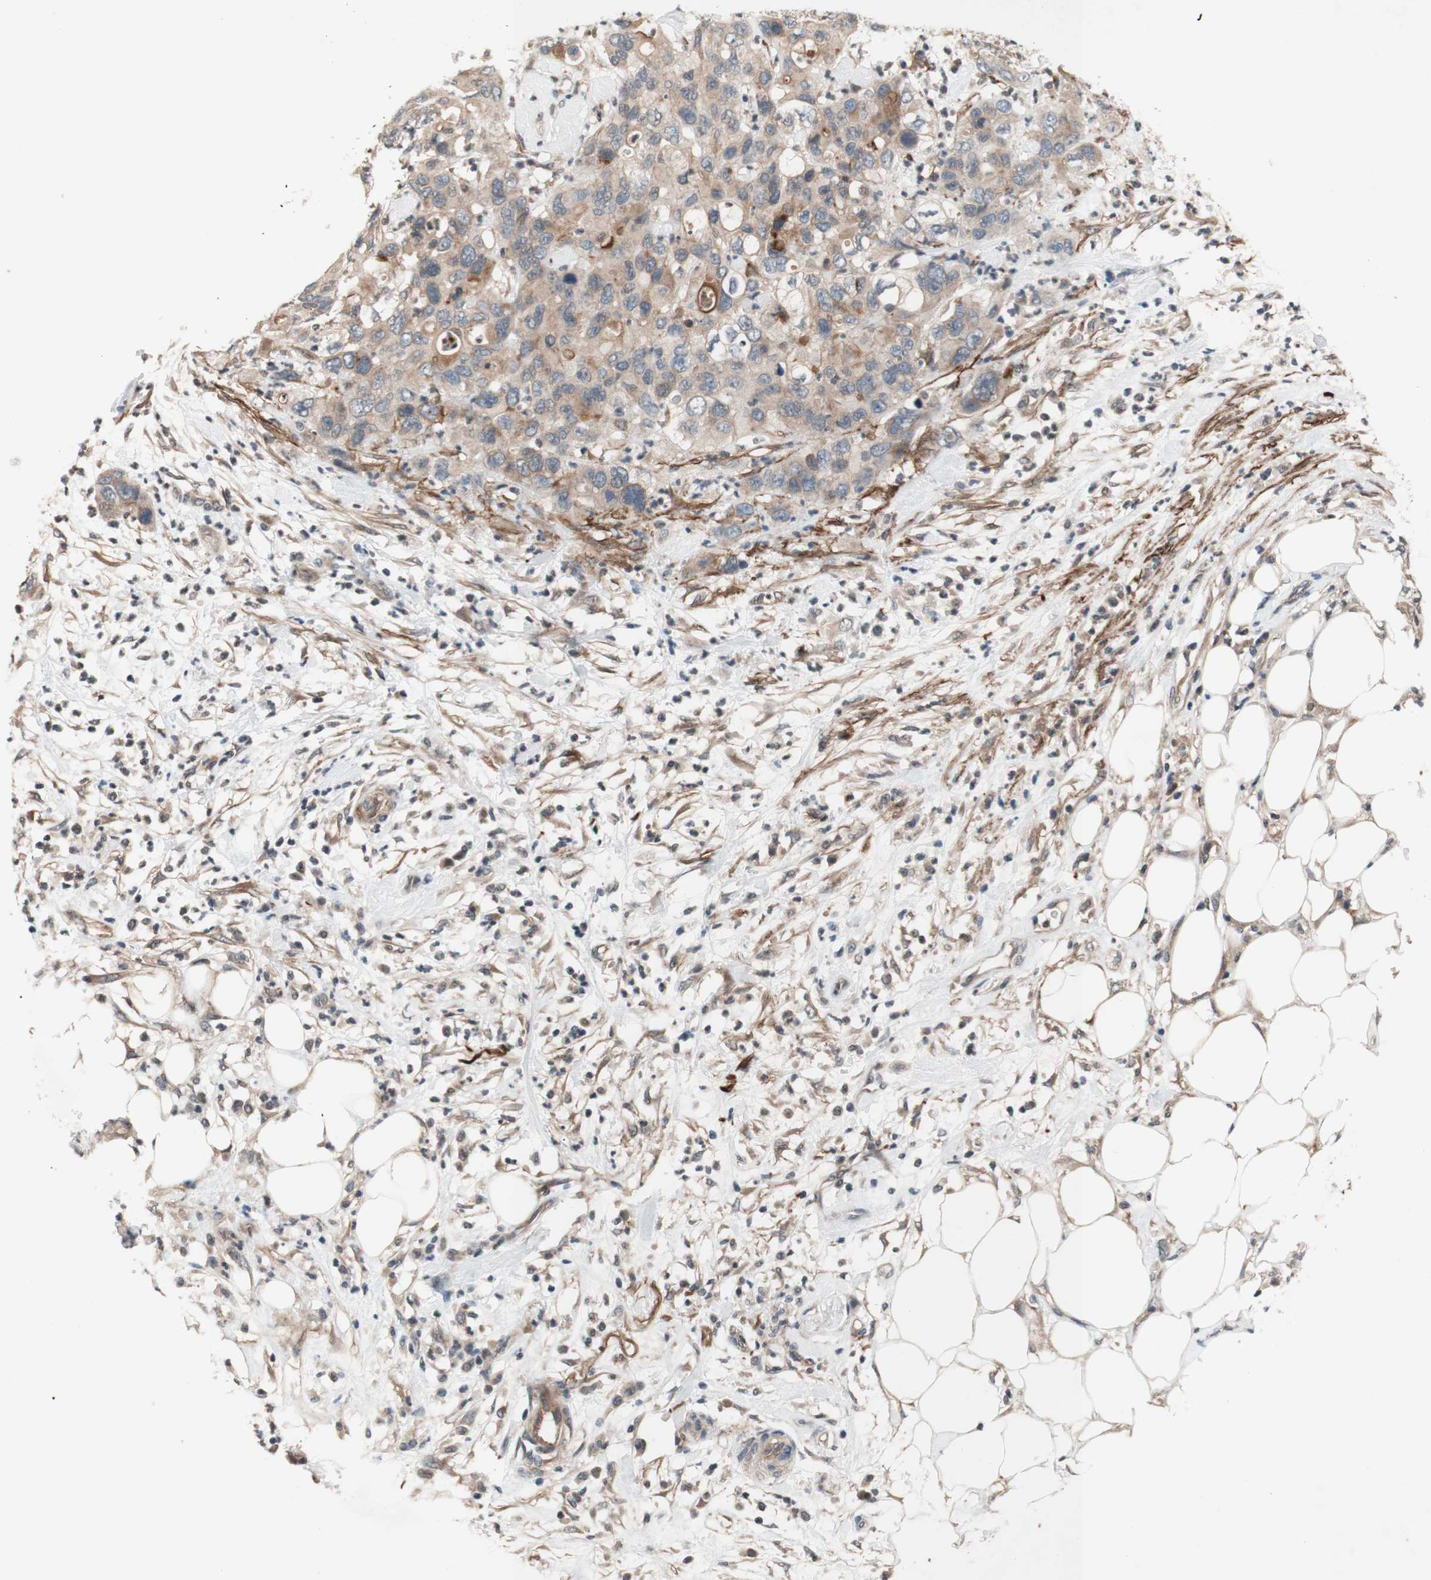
{"staining": {"intensity": "weak", "quantity": ">75%", "location": "cytoplasmic/membranous"}, "tissue": "pancreatic cancer", "cell_type": "Tumor cells", "image_type": "cancer", "snomed": [{"axis": "morphology", "description": "Adenocarcinoma, NOS"}, {"axis": "topography", "description": "Pancreas"}], "caption": "About >75% of tumor cells in human pancreatic cancer (adenocarcinoma) demonstrate weak cytoplasmic/membranous protein staining as visualized by brown immunohistochemical staining.", "gene": "CD55", "patient": {"sex": "female", "age": 71}}